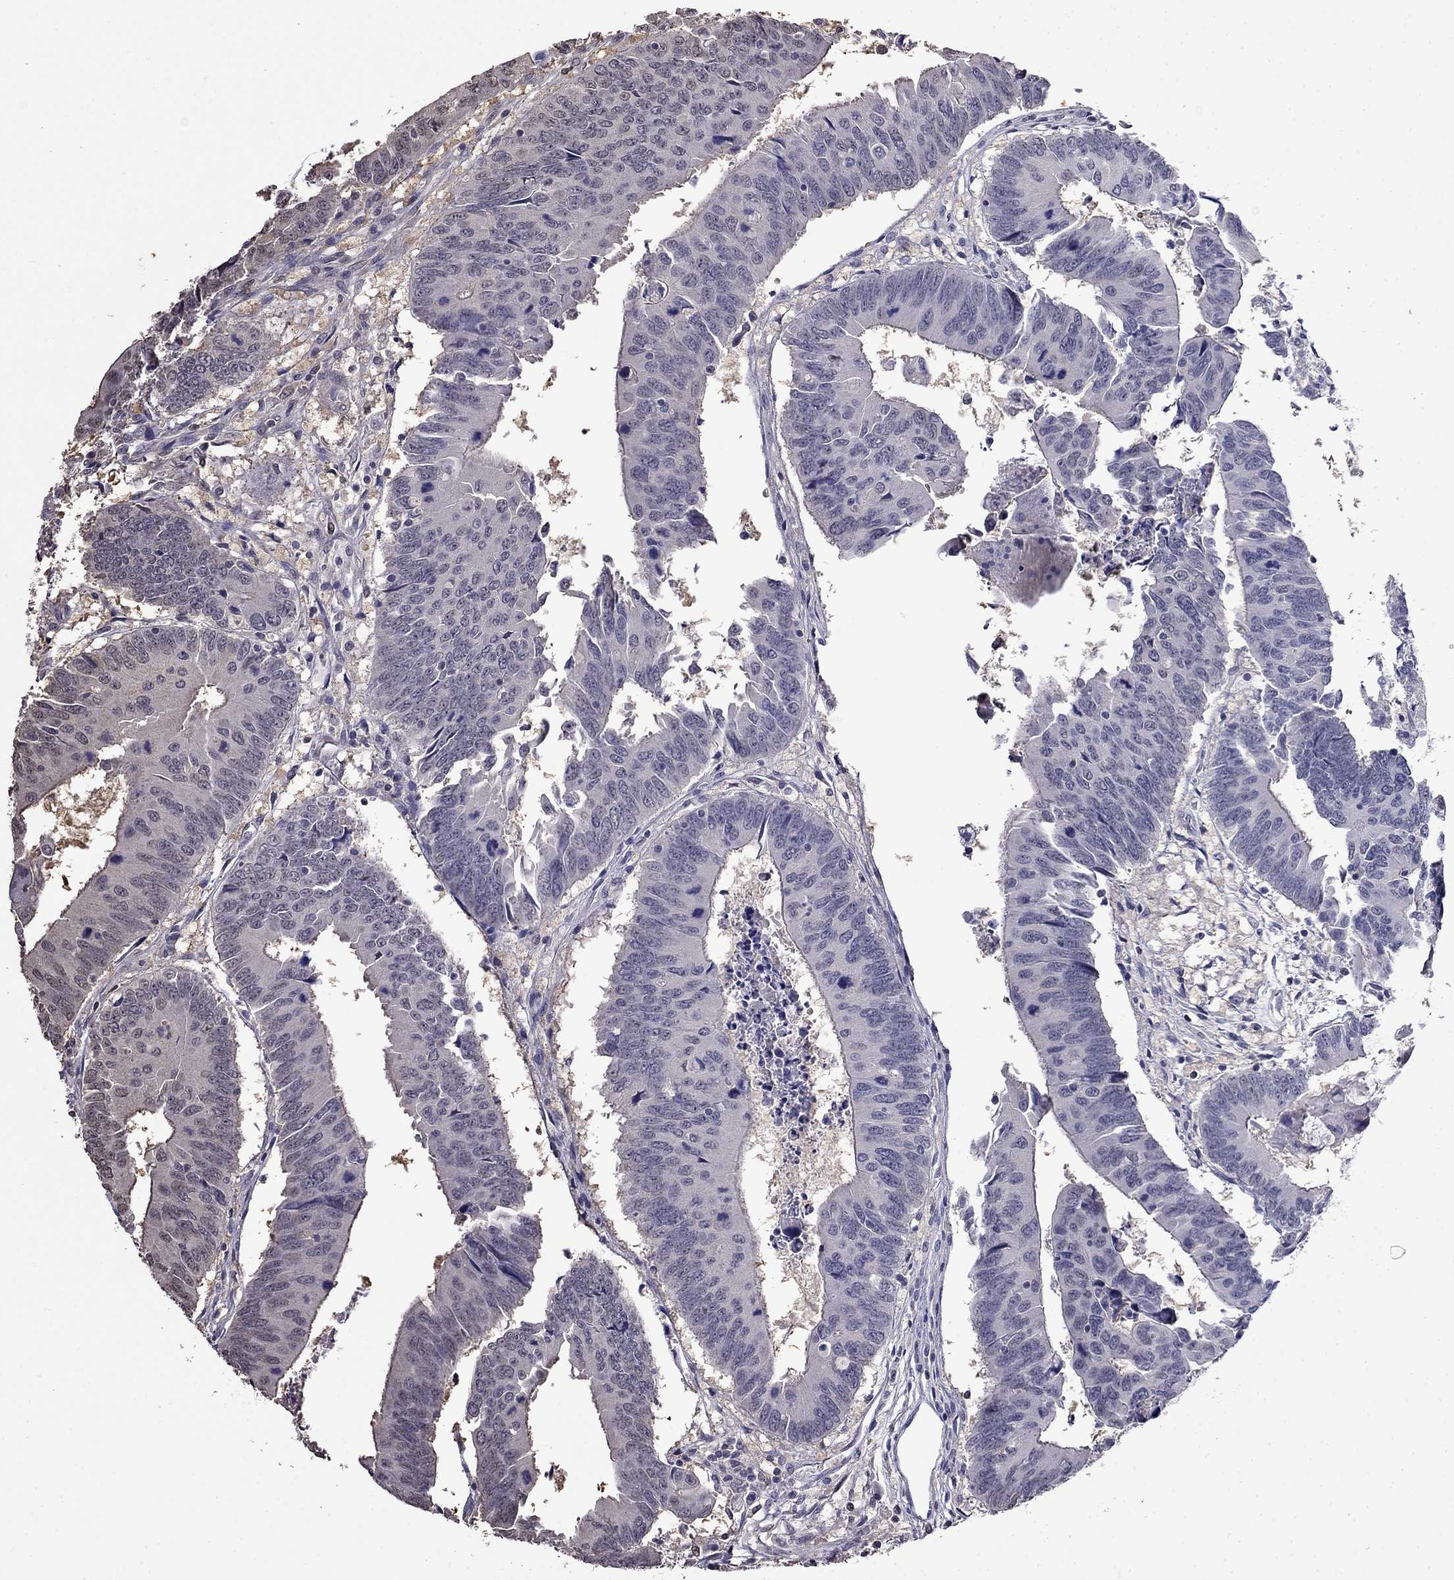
{"staining": {"intensity": "negative", "quantity": "none", "location": "none"}, "tissue": "colorectal cancer", "cell_type": "Tumor cells", "image_type": "cancer", "snomed": [{"axis": "morphology", "description": "Adenocarcinoma, NOS"}, {"axis": "topography", "description": "Rectum"}], "caption": "Immunohistochemistry (IHC) image of neoplastic tissue: colorectal cancer (adenocarcinoma) stained with DAB (3,3'-diaminobenzidine) demonstrates no significant protein staining in tumor cells. (Immunohistochemistry, brightfield microscopy, high magnification).", "gene": "GUCA1B", "patient": {"sex": "male", "age": 67}}